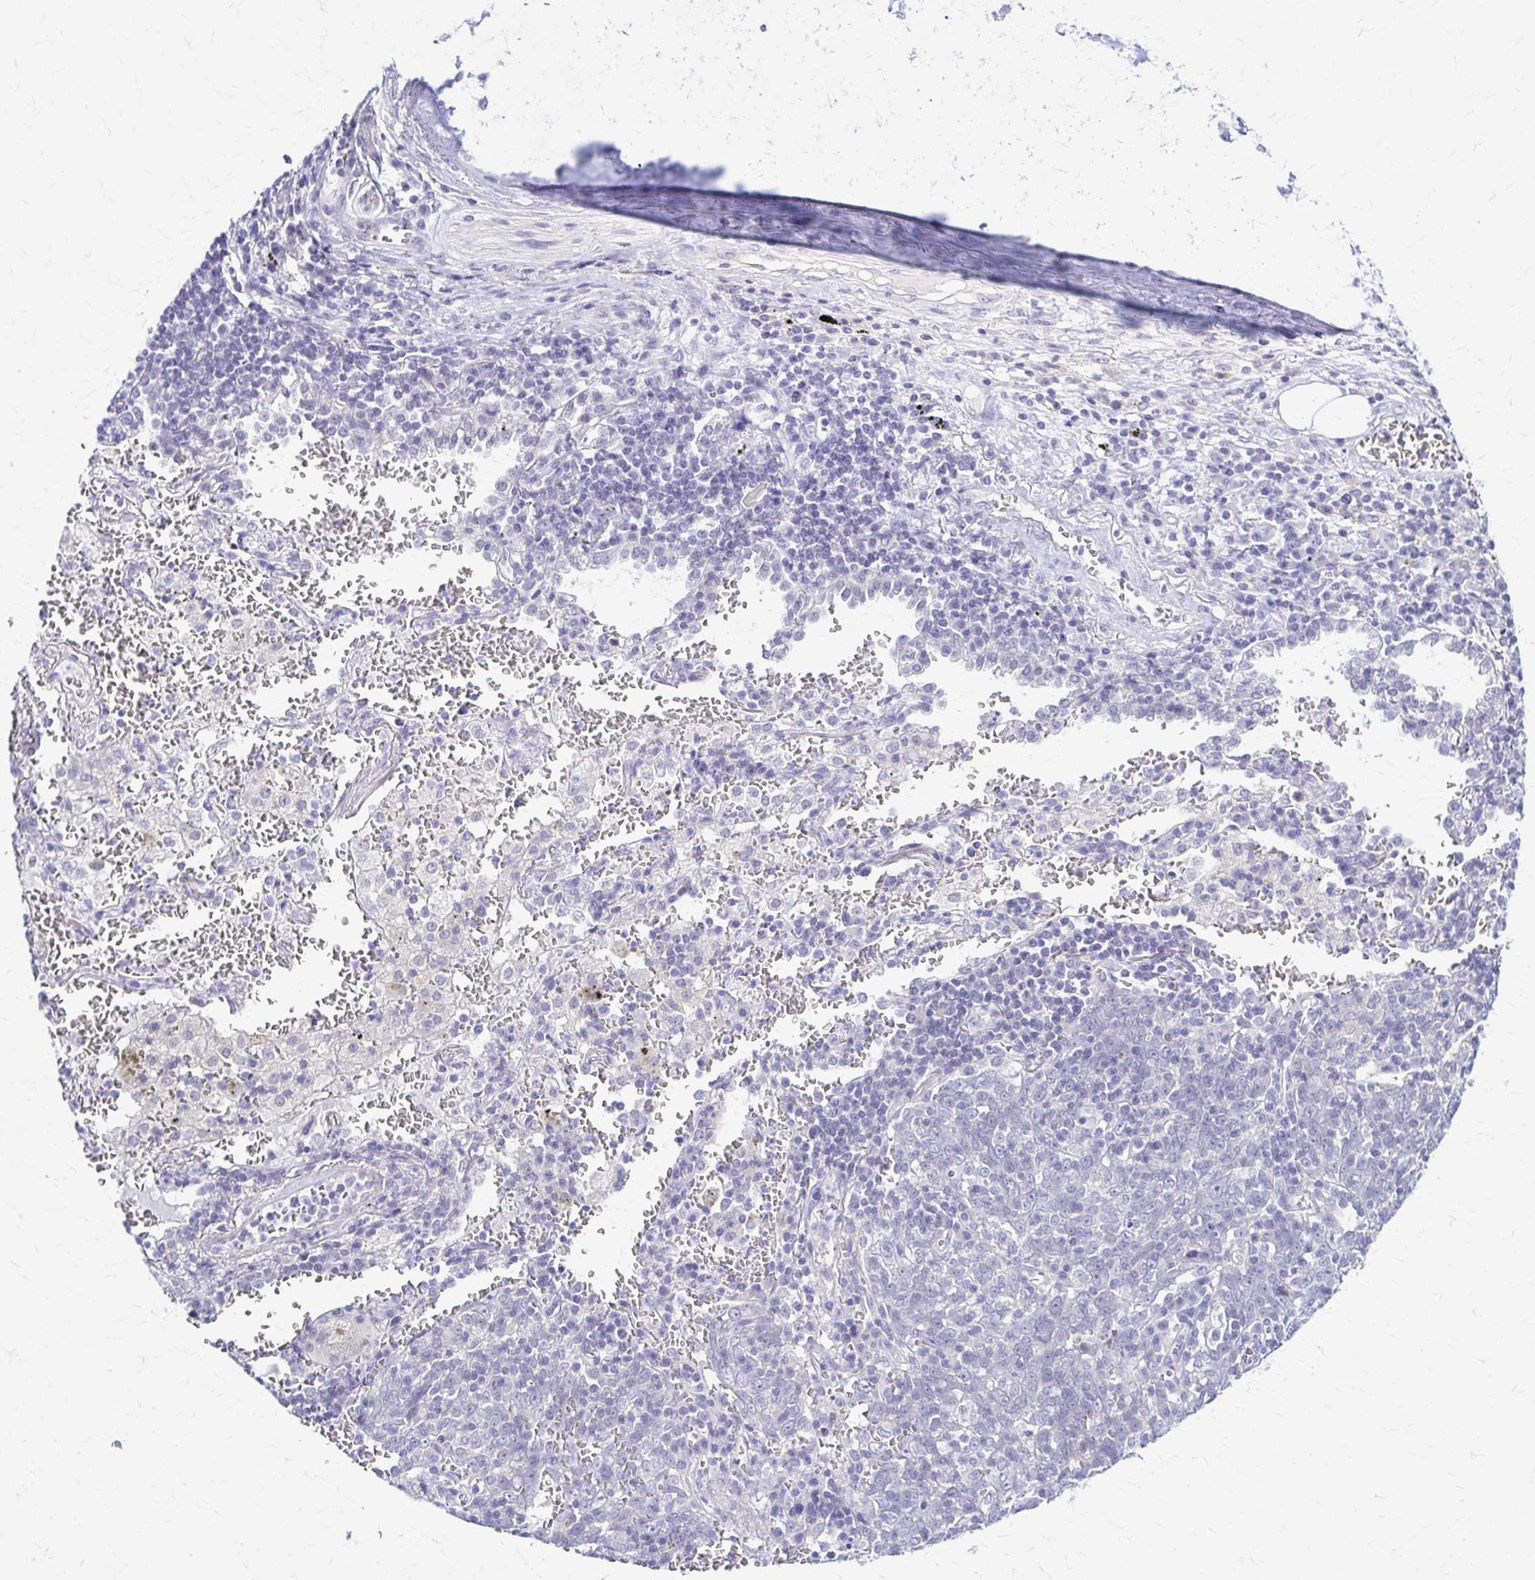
{"staining": {"intensity": "negative", "quantity": "none", "location": "none"}, "tissue": "lung cancer", "cell_type": "Tumor cells", "image_type": "cancer", "snomed": [{"axis": "morphology", "description": "Squamous cell carcinoma, NOS"}, {"axis": "topography", "description": "Lung"}], "caption": "This image is of squamous cell carcinoma (lung) stained with immunohistochemistry (IHC) to label a protein in brown with the nuclei are counter-stained blue. There is no positivity in tumor cells. (Brightfield microscopy of DAB (3,3'-diaminobenzidine) IHC at high magnification).", "gene": "RHOBTB2", "patient": {"sex": "female", "age": 72}}